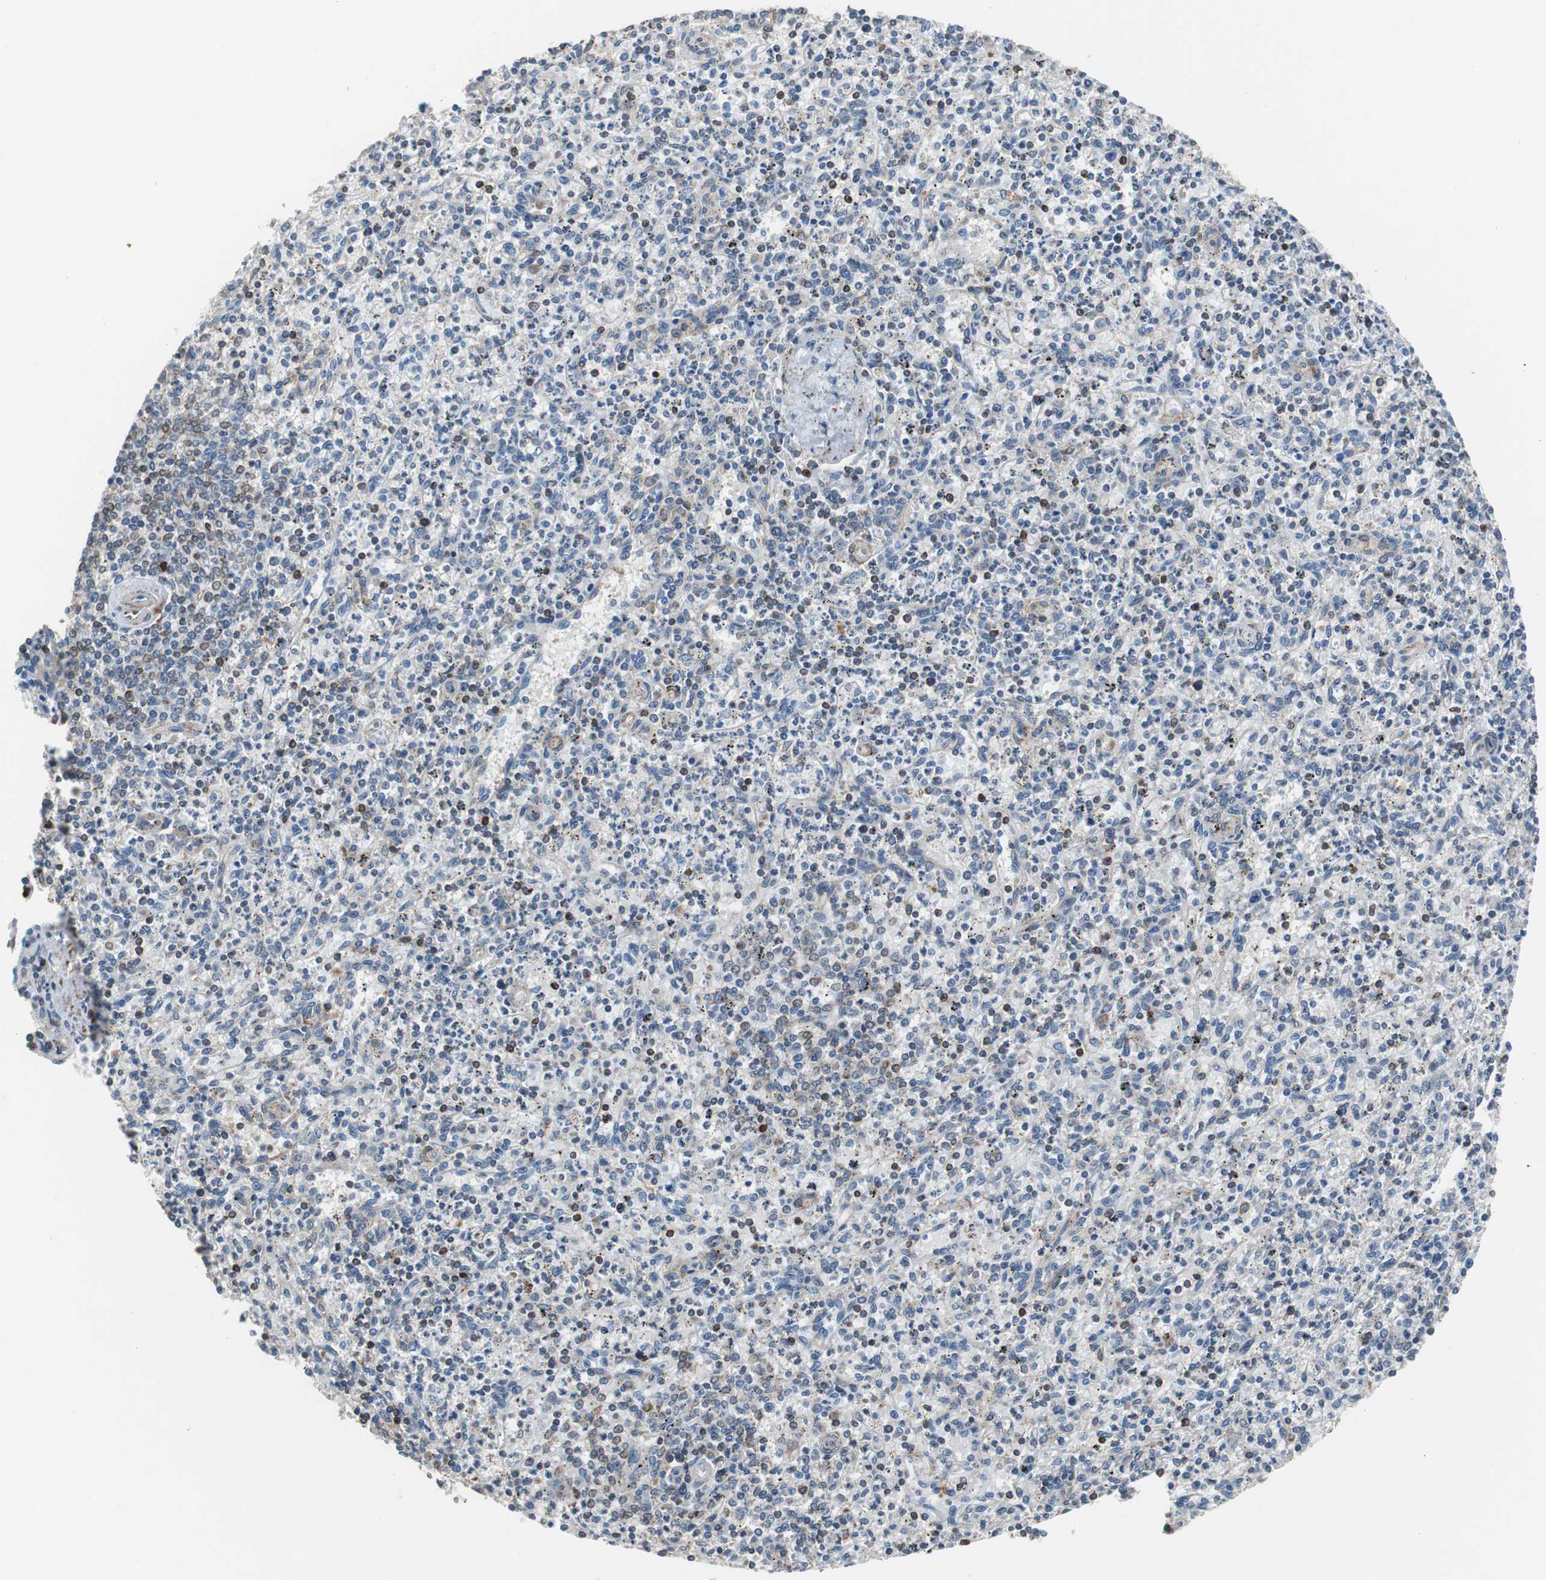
{"staining": {"intensity": "negative", "quantity": "none", "location": "none"}, "tissue": "spleen", "cell_type": "Cells in red pulp", "image_type": "normal", "snomed": [{"axis": "morphology", "description": "Normal tissue, NOS"}, {"axis": "topography", "description": "Spleen"}], "caption": "The image reveals no significant staining in cells in red pulp of spleen. Nuclei are stained in blue.", "gene": "PBXIP1", "patient": {"sex": "male", "age": 72}}